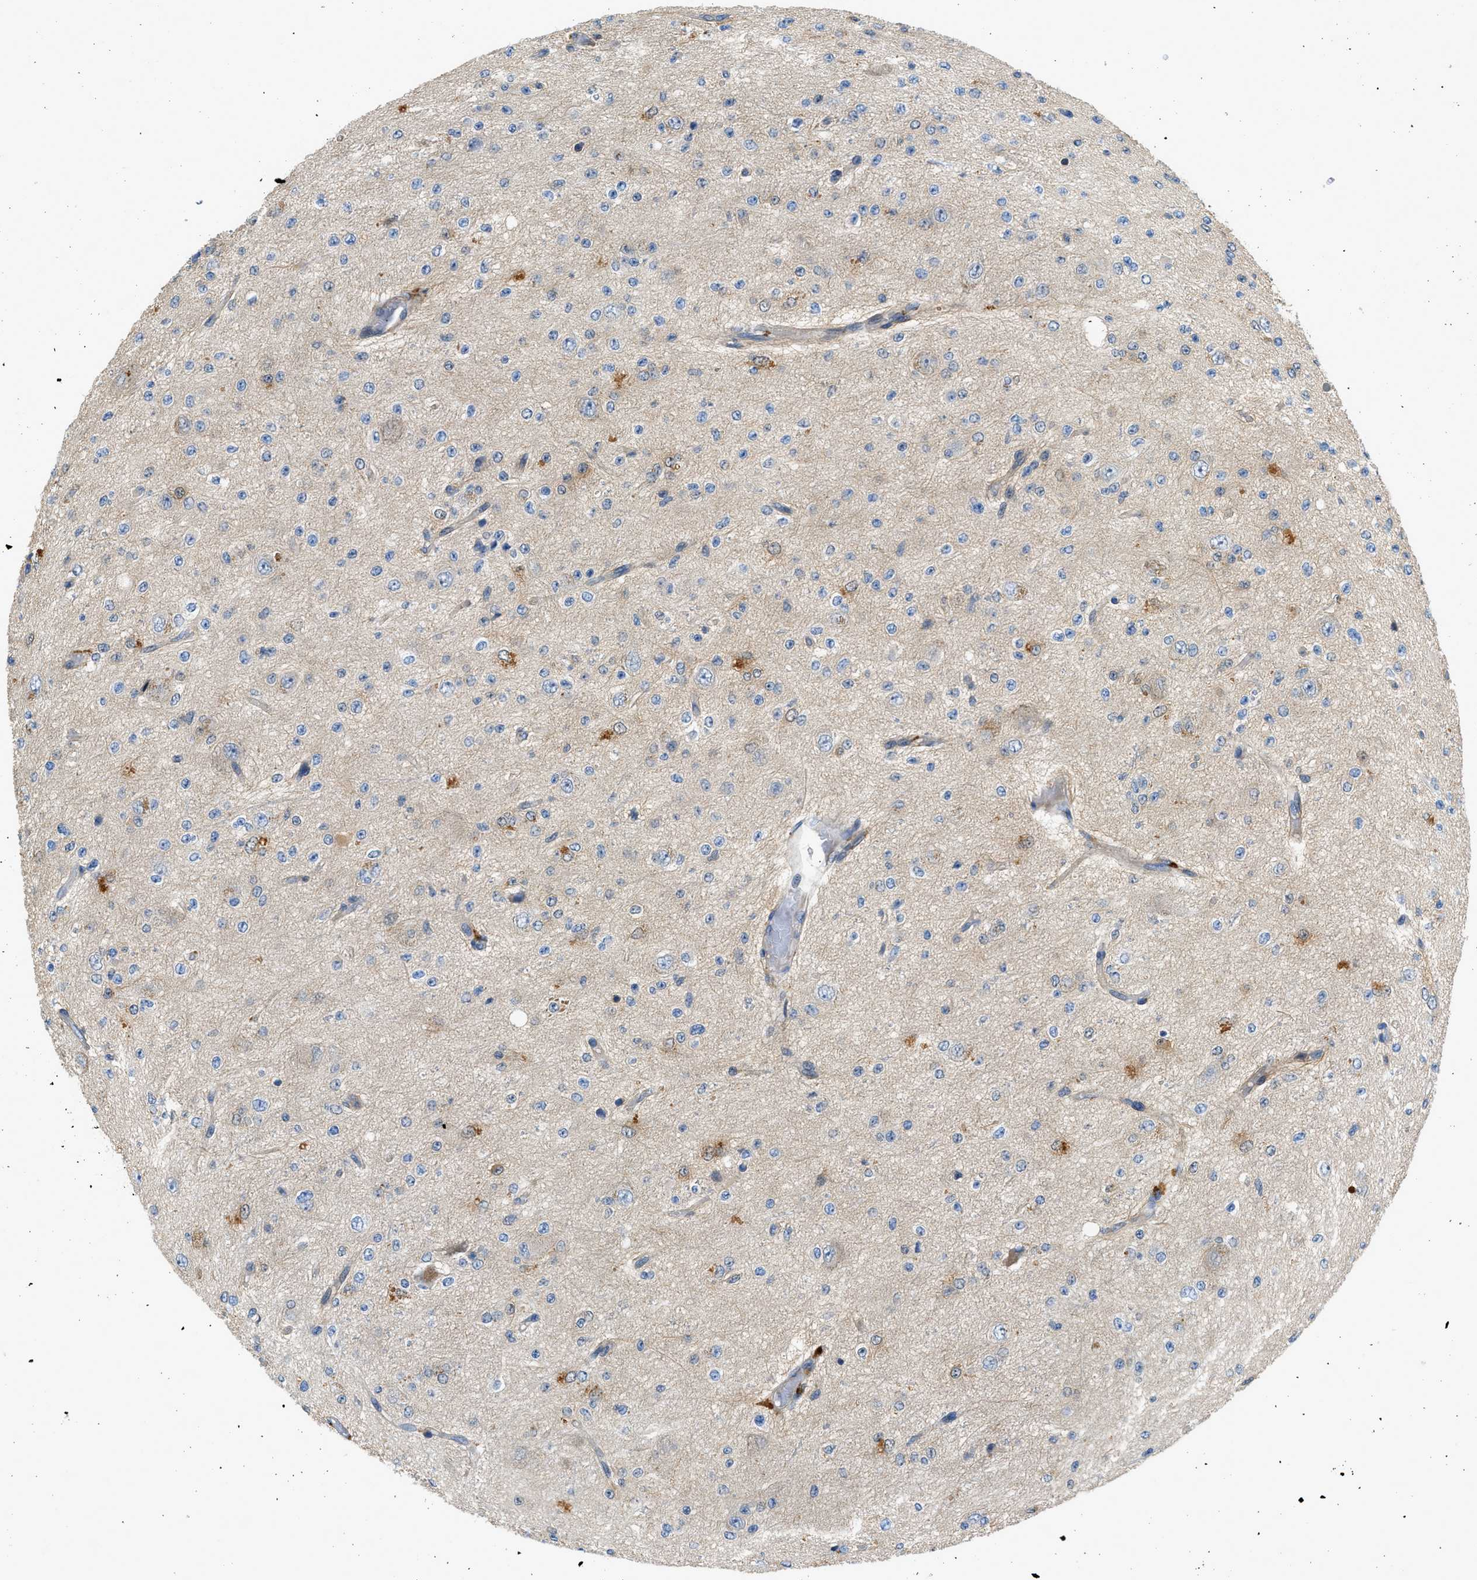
{"staining": {"intensity": "negative", "quantity": "none", "location": "none"}, "tissue": "glioma", "cell_type": "Tumor cells", "image_type": "cancer", "snomed": [{"axis": "morphology", "description": "Glioma, malignant, High grade"}, {"axis": "topography", "description": "pancreas cauda"}], "caption": "A high-resolution micrograph shows immunohistochemistry staining of malignant glioma (high-grade), which shows no significant positivity in tumor cells.", "gene": "GPR31", "patient": {"sex": "male", "age": 60}}